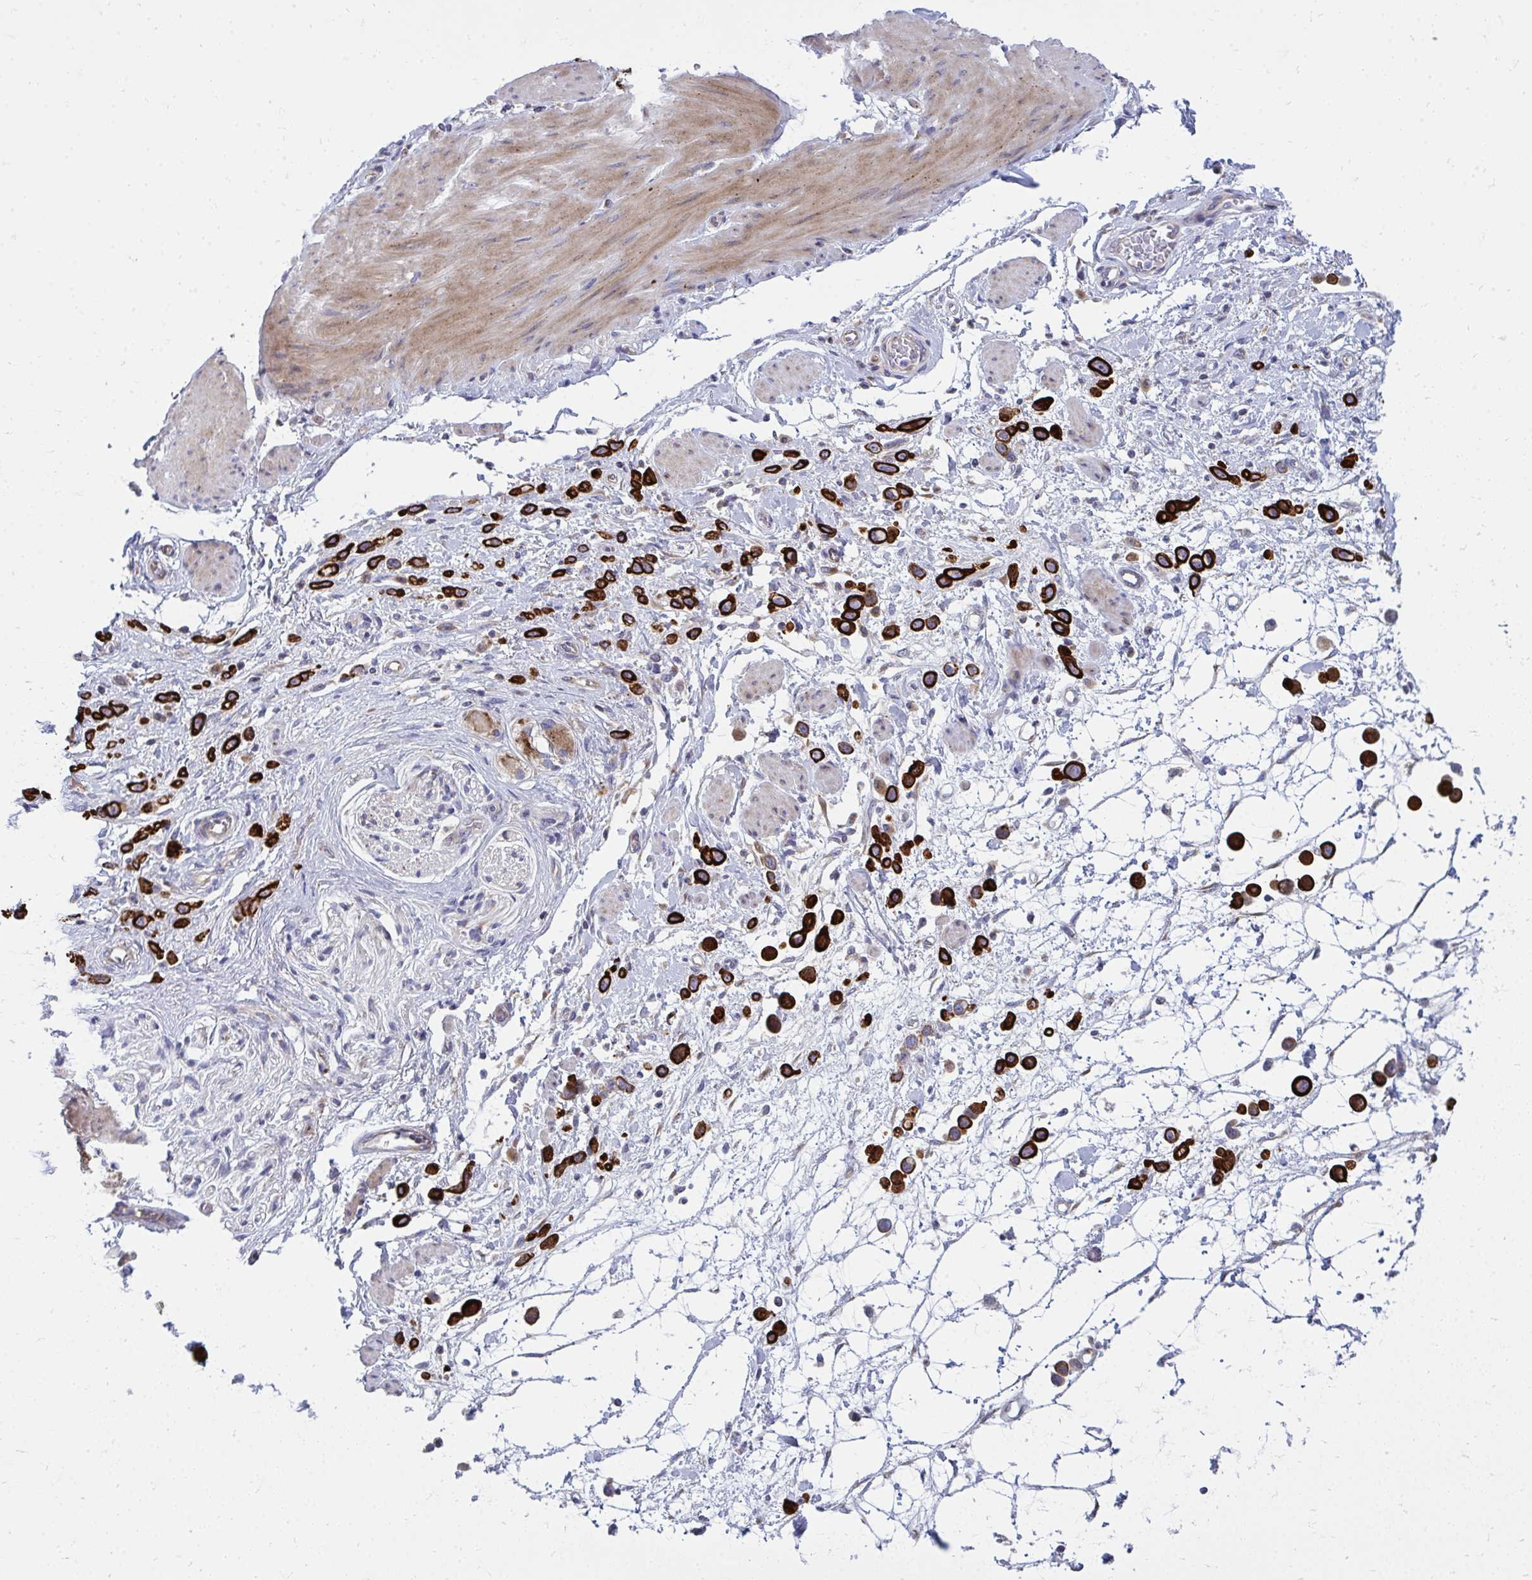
{"staining": {"intensity": "strong", "quantity": ">75%", "location": "cytoplasmic/membranous"}, "tissue": "stomach cancer", "cell_type": "Tumor cells", "image_type": "cancer", "snomed": [{"axis": "morphology", "description": "Adenocarcinoma, NOS"}, {"axis": "topography", "description": "Stomach"}], "caption": "Stomach cancer (adenocarcinoma) was stained to show a protein in brown. There is high levels of strong cytoplasmic/membranous staining in approximately >75% of tumor cells.", "gene": "GFPT2", "patient": {"sex": "female", "age": 65}}